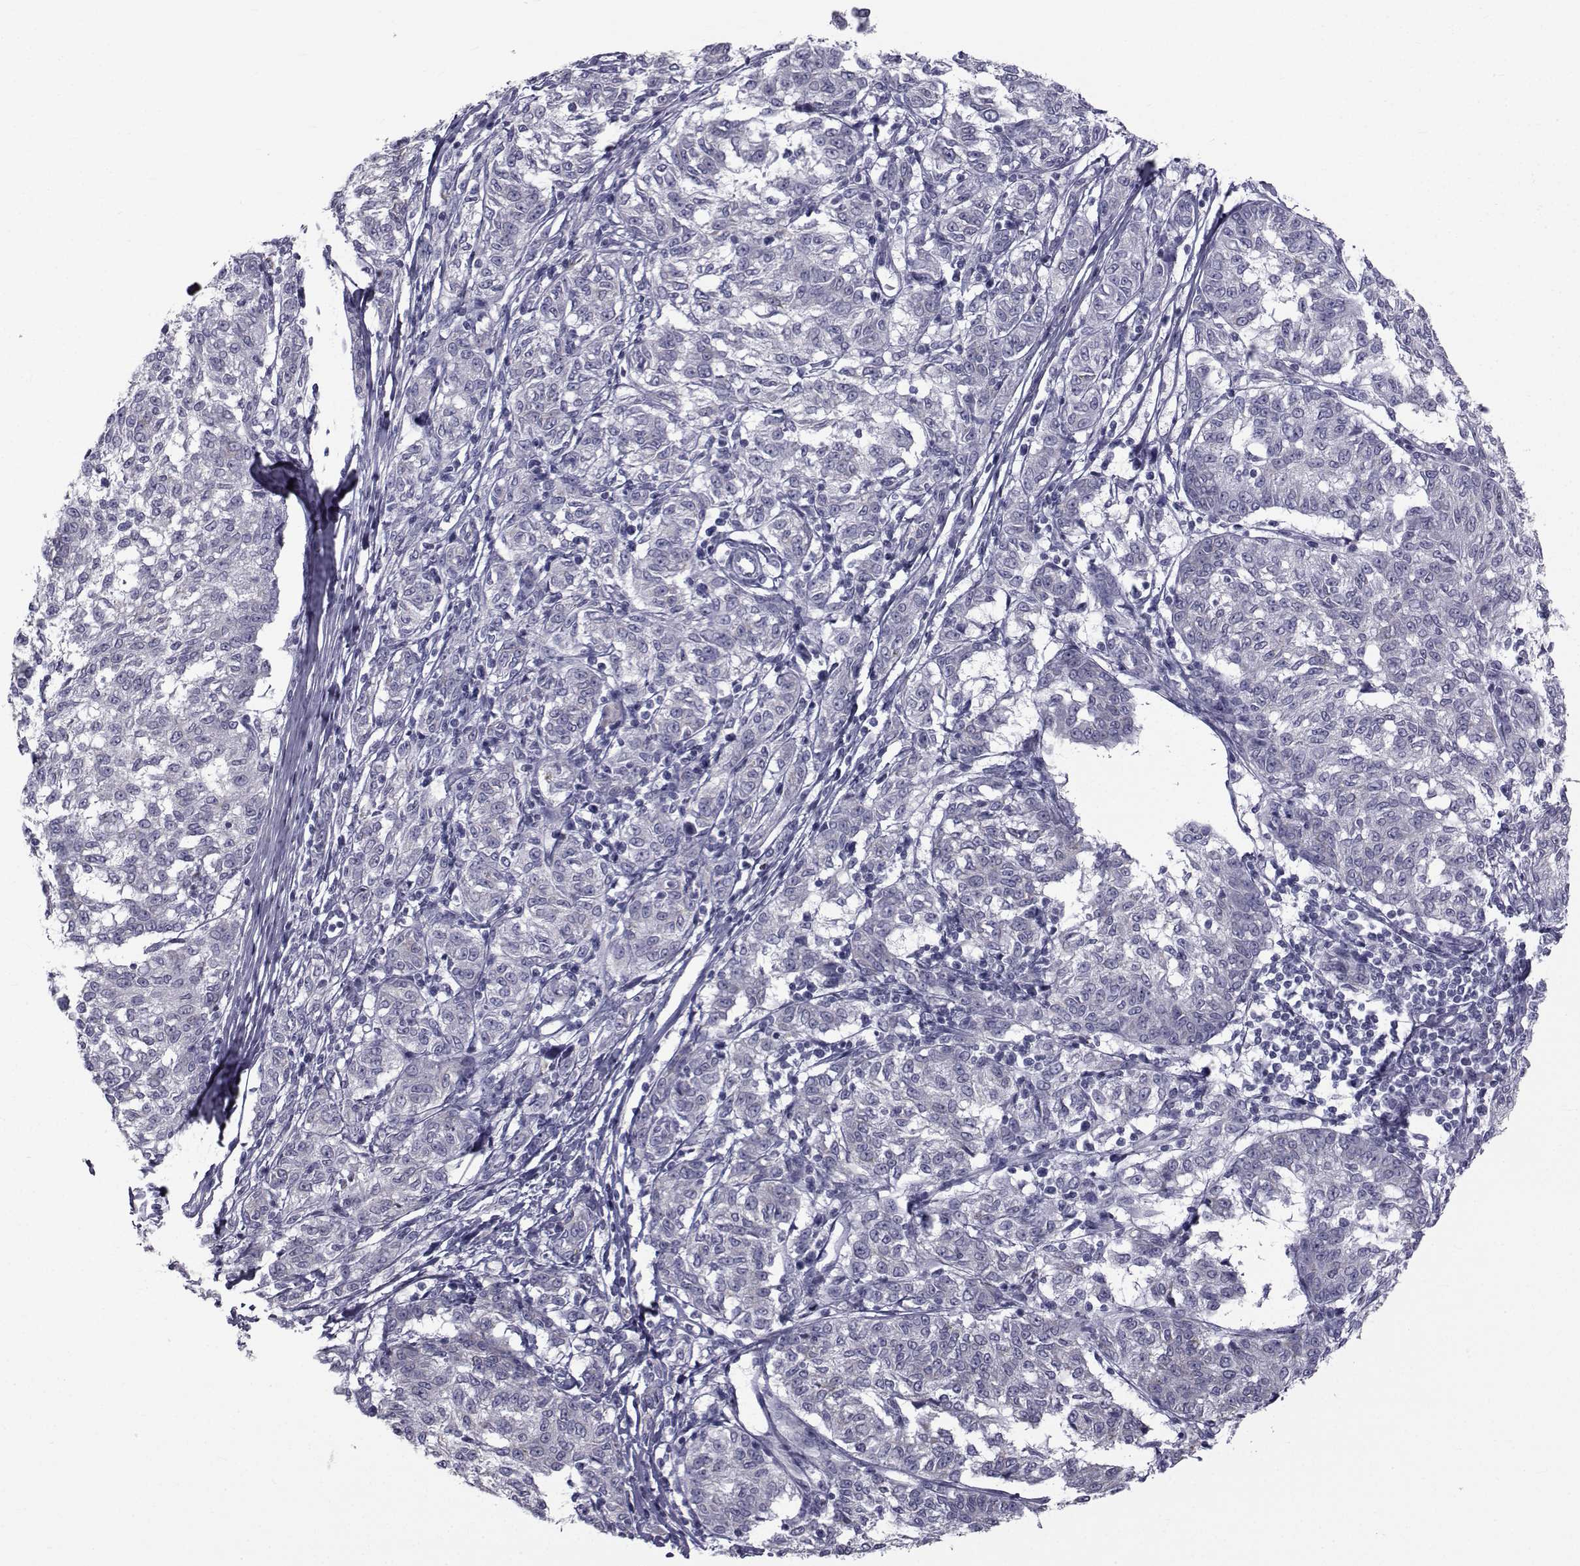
{"staining": {"intensity": "negative", "quantity": "none", "location": "none"}, "tissue": "melanoma", "cell_type": "Tumor cells", "image_type": "cancer", "snomed": [{"axis": "morphology", "description": "Malignant melanoma, NOS"}, {"axis": "topography", "description": "Skin"}], "caption": "An immunohistochemistry photomicrograph of malignant melanoma is shown. There is no staining in tumor cells of malignant melanoma.", "gene": "FDXR", "patient": {"sex": "female", "age": 72}}